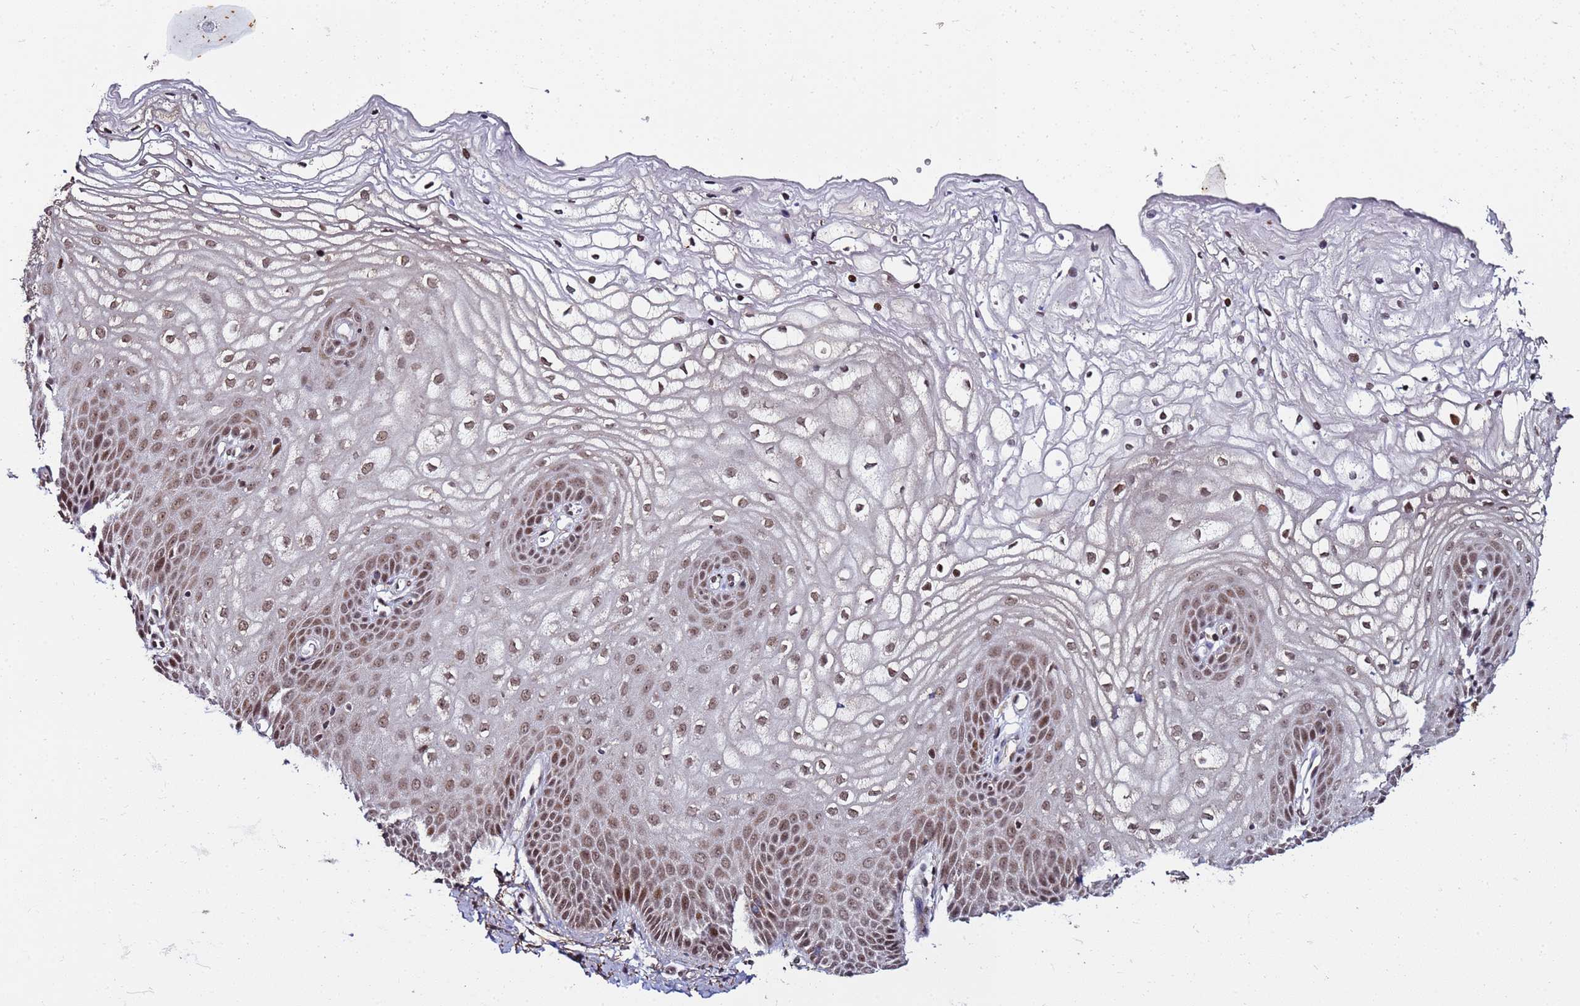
{"staining": {"intensity": "moderate", "quantity": ">75%", "location": "nuclear"}, "tissue": "vagina", "cell_type": "Squamous epithelial cells", "image_type": "normal", "snomed": [{"axis": "morphology", "description": "Normal tissue, NOS"}, {"axis": "topography", "description": "Vagina"}, {"axis": "topography", "description": "Cervix"}], "caption": "Immunohistochemical staining of benign vagina demonstrates medium levels of moderate nuclear staining in approximately >75% of squamous epithelial cells. (Stains: DAB in brown, nuclei in blue, Microscopy: brightfield microscopy at high magnification).", "gene": "PPM1H", "patient": {"sex": "female", "age": 40}}